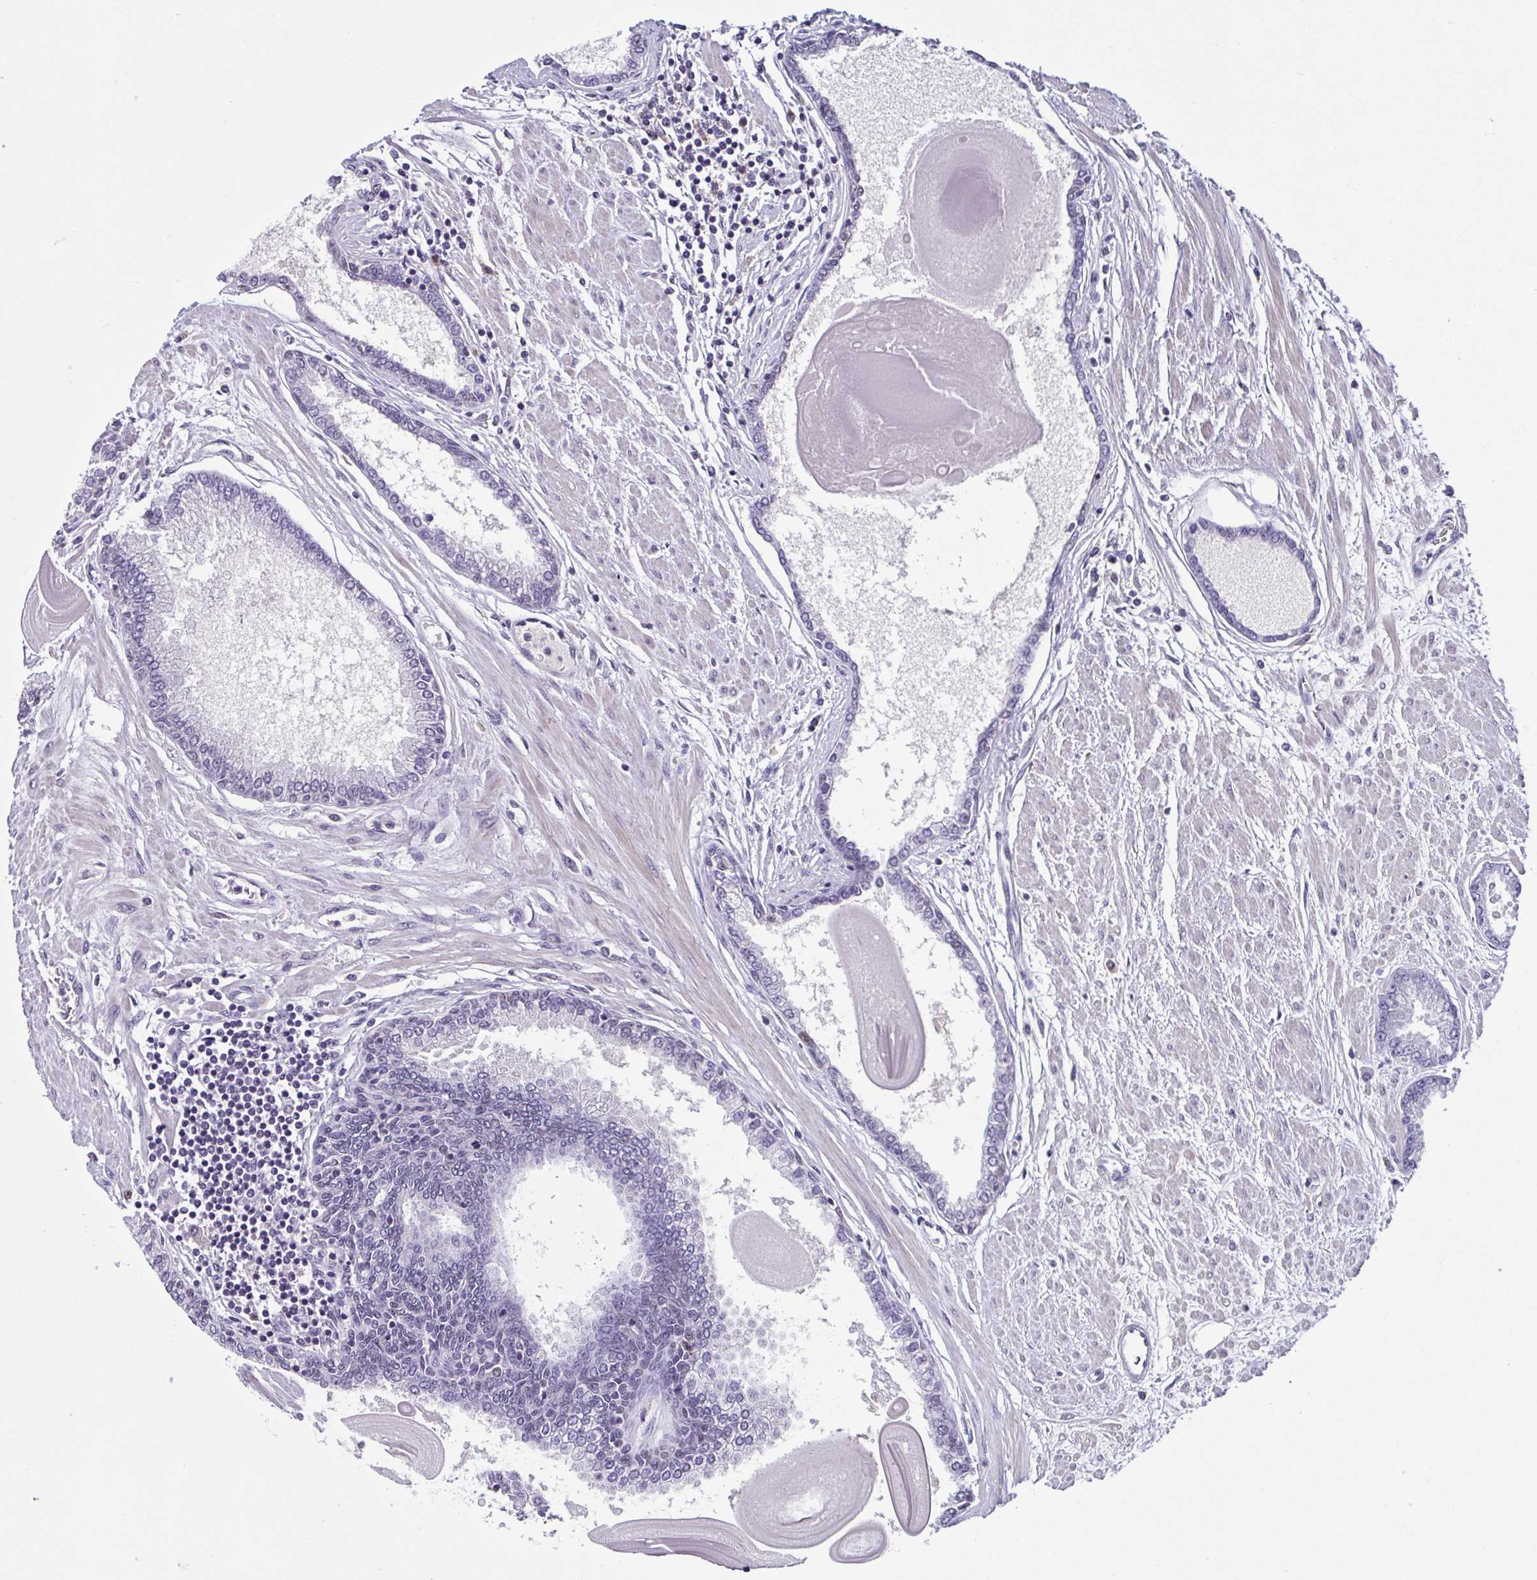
{"staining": {"intensity": "negative", "quantity": "none", "location": "none"}, "tissue": "prostate cancer", "cell_type": "Tumor cells", "image_type": "cancer", "snomed": [{"axis": "morphology", "description": "Adenocarcinoma, Low grade"}, {"axis": "topography", "description": "Prostate"}], "caption": "The immunohistochemistry image has no significant expression in tumor cells of adenocarcinoma (low-grade) (prostate) tissue.", "gene": "ACTRT3", "patient": {"sex": "male", "age": 67}}